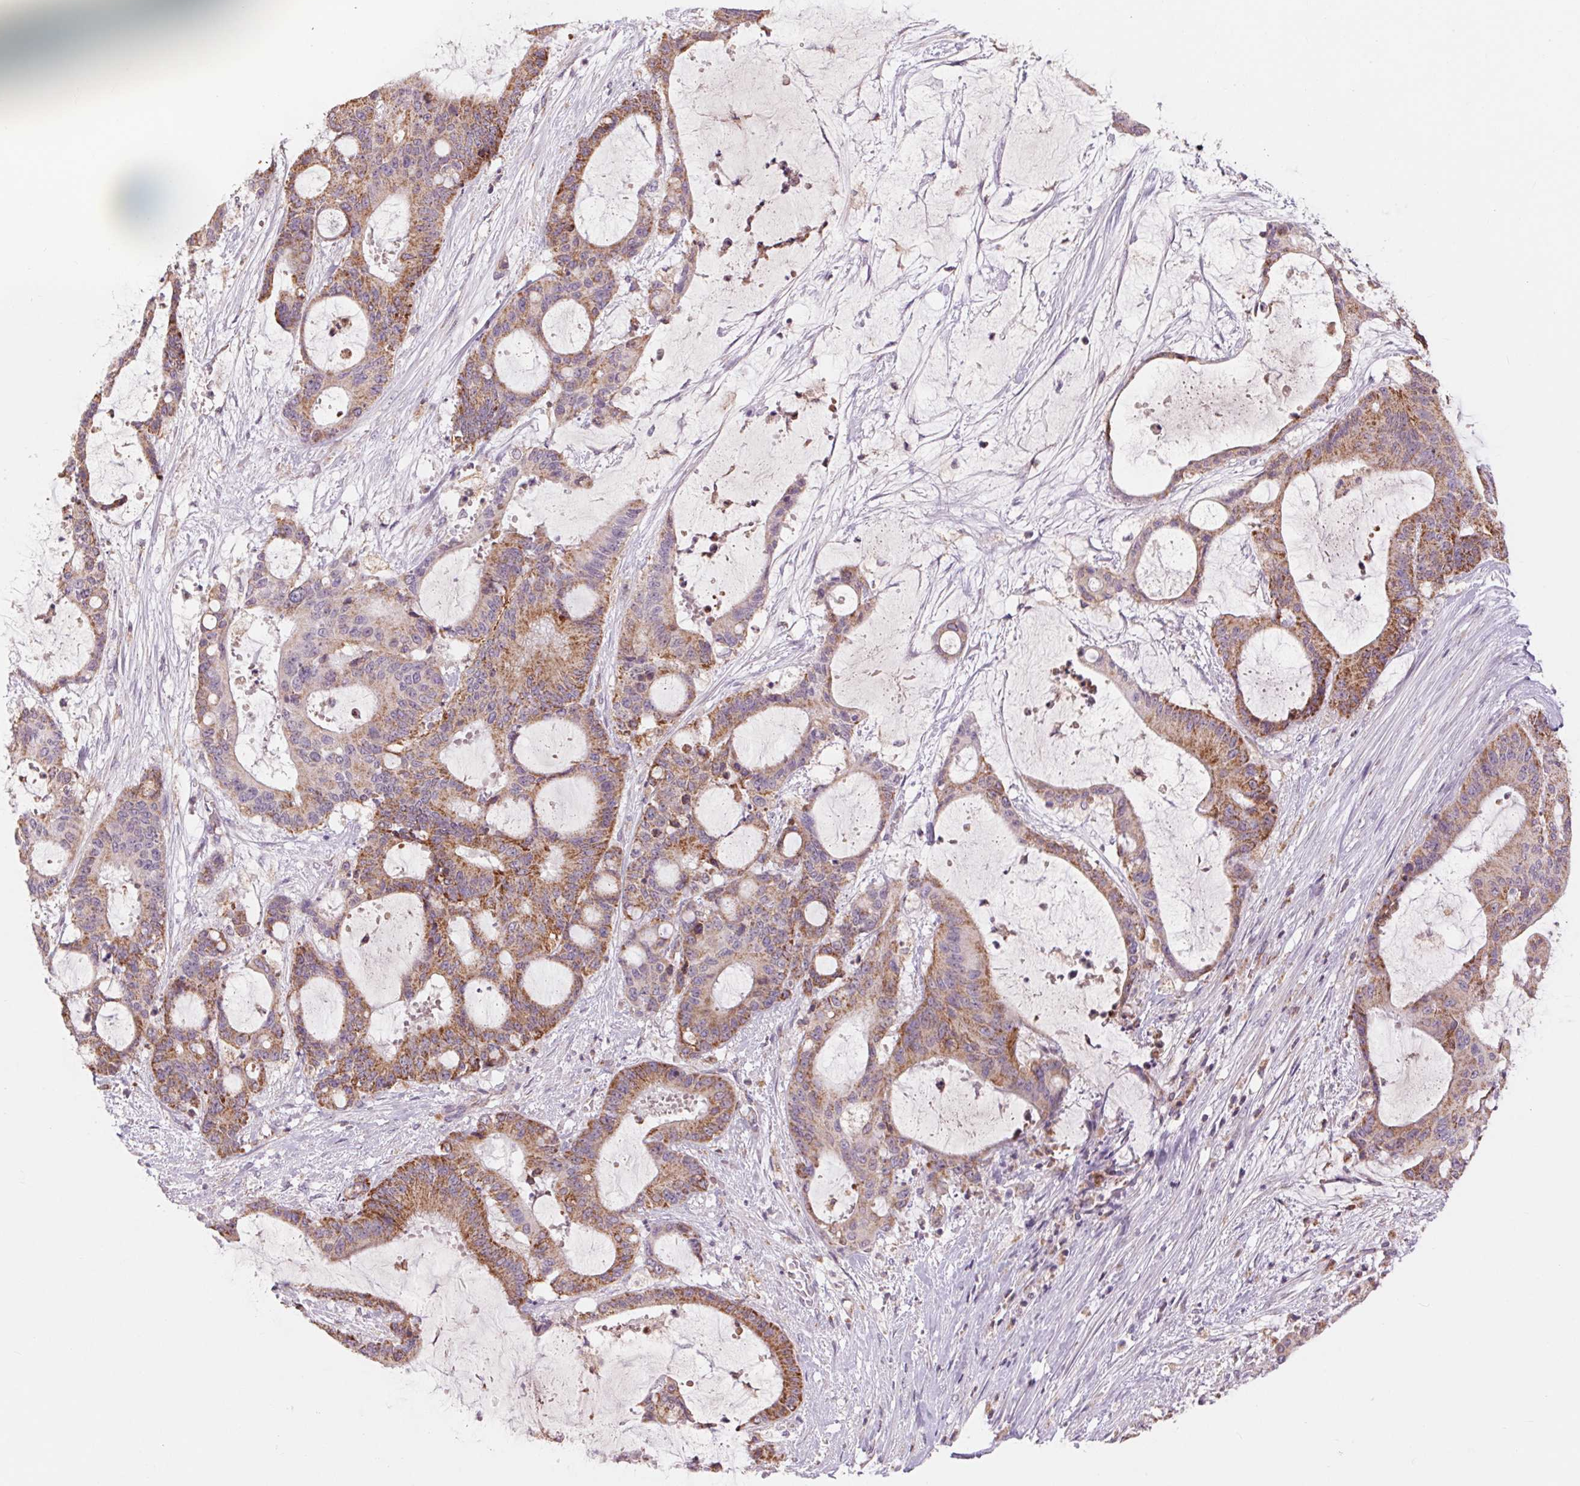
{"staining": {"intensity": "moderate", "quantity": ">75%", "location": "cytoplasmic/membranous"}, "tissue": "liver cancer", "cell_type": "Tumor cells", "image_type": "cancer", "snomed": [{"axis": "morphology", "description": "Normal tissue, NOS"}, {"axis": "morphology", "description": "Cholangiocarcinoma"}, {"axis": "topography", "description": "Liver"}, {"axis": "topography", "description": "Peripheral nerve tissue"}], "caption": "A brown stain shows moderate cytoplasmic/membranous expression of a protein in human liver cholangiocarcinoma tumor cells.", "gene": "COX6A1", "patient": {"sex": "female", "age": 73}}